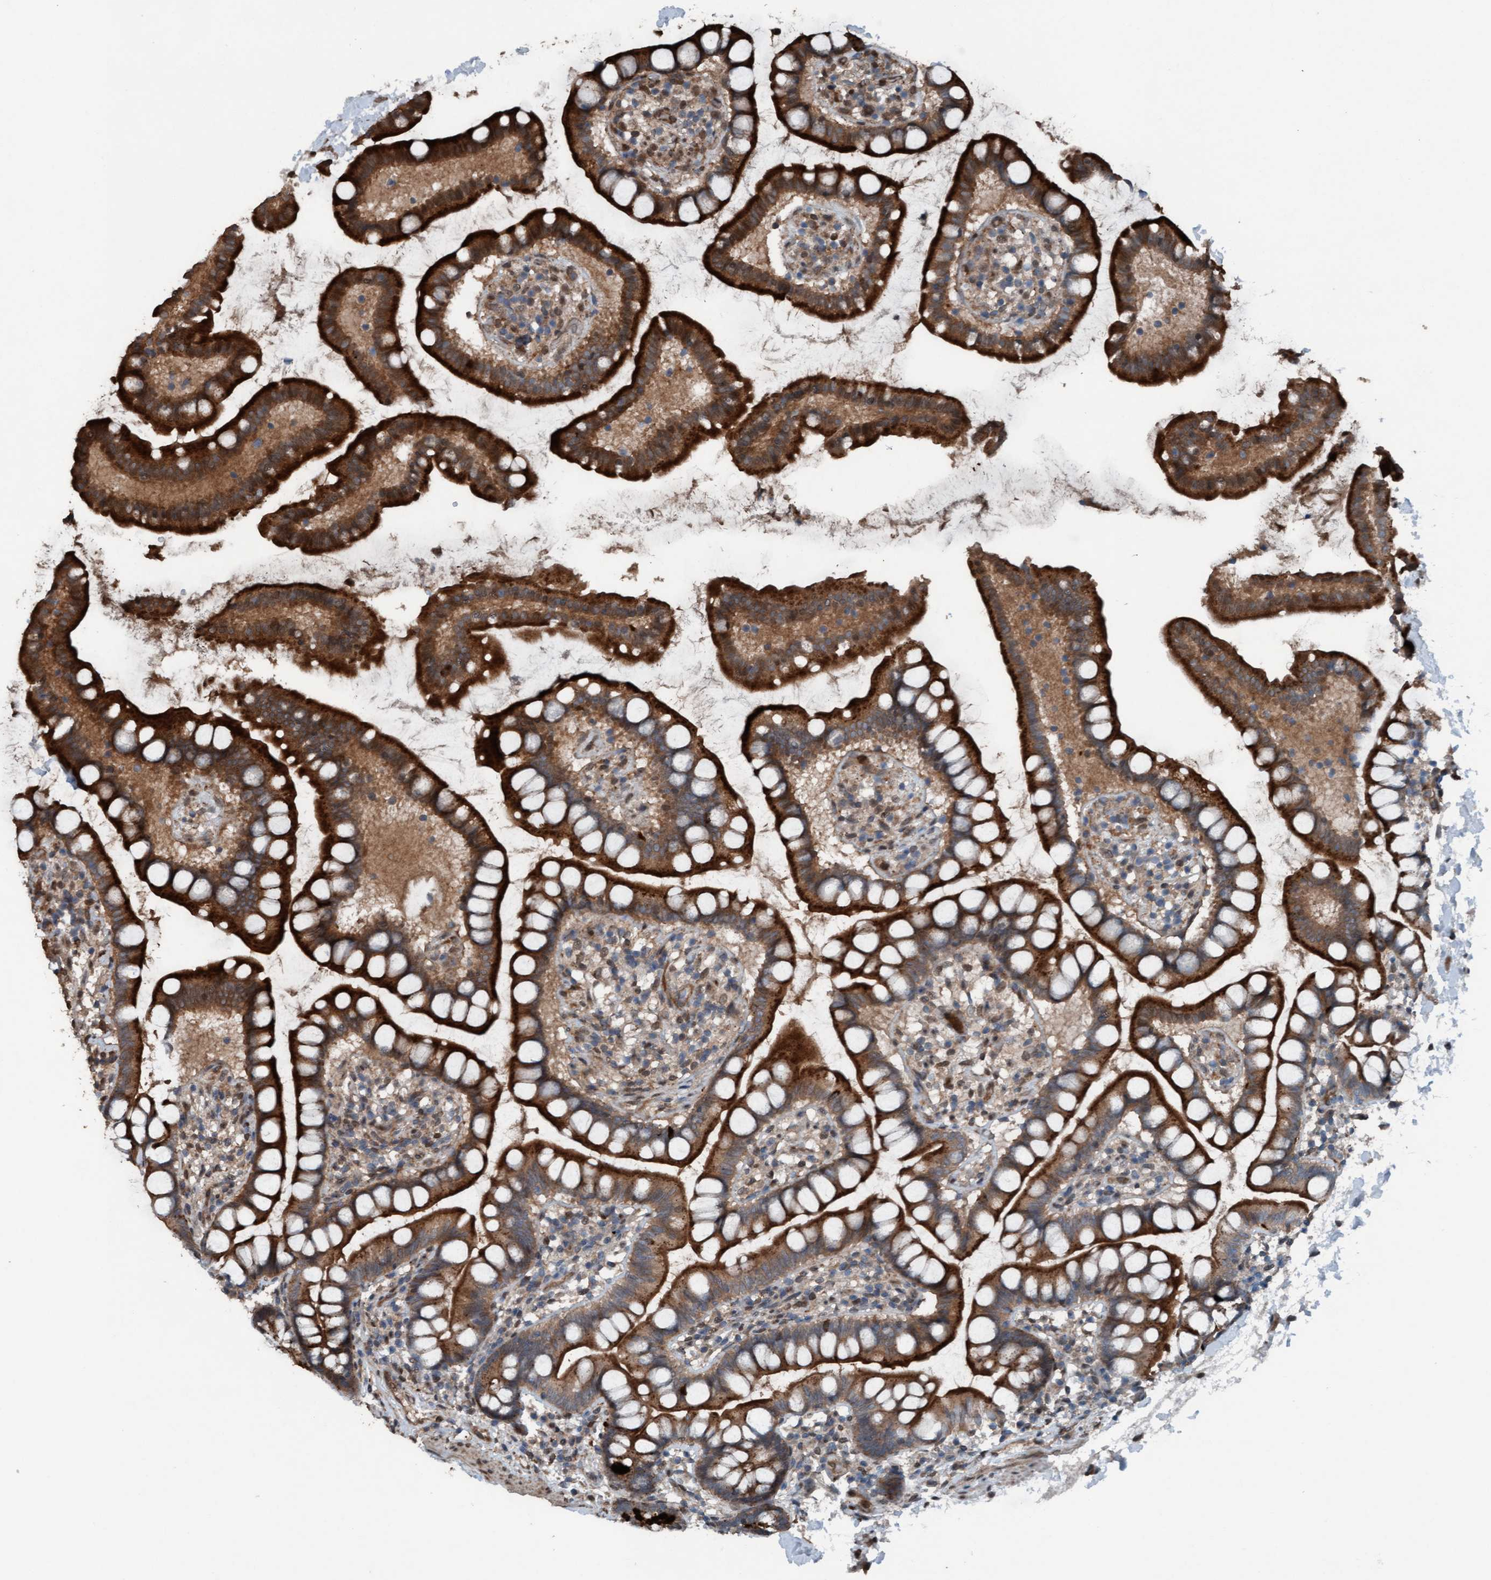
{"staining": {"intensity": "strong", "quantity": ">75%", "location": "cytoplasmic/membranous"}, "tissue": "small intestine", "cell_type": "Glandular cells", "image_type": "normal", "snomed": [{"axis": "morphology", "description": "Normal tissue, NOS"}, {"axis": "topography", "description": "Small intestine"}], "caption": "Strong cytoplasmic/membranous positivity for a protein is present in approximately >75% of glandular cells of unremarkable small intestine using IHC.", "gene": "PLXNB2", "patient": {"sex": "female", "age": 84}}